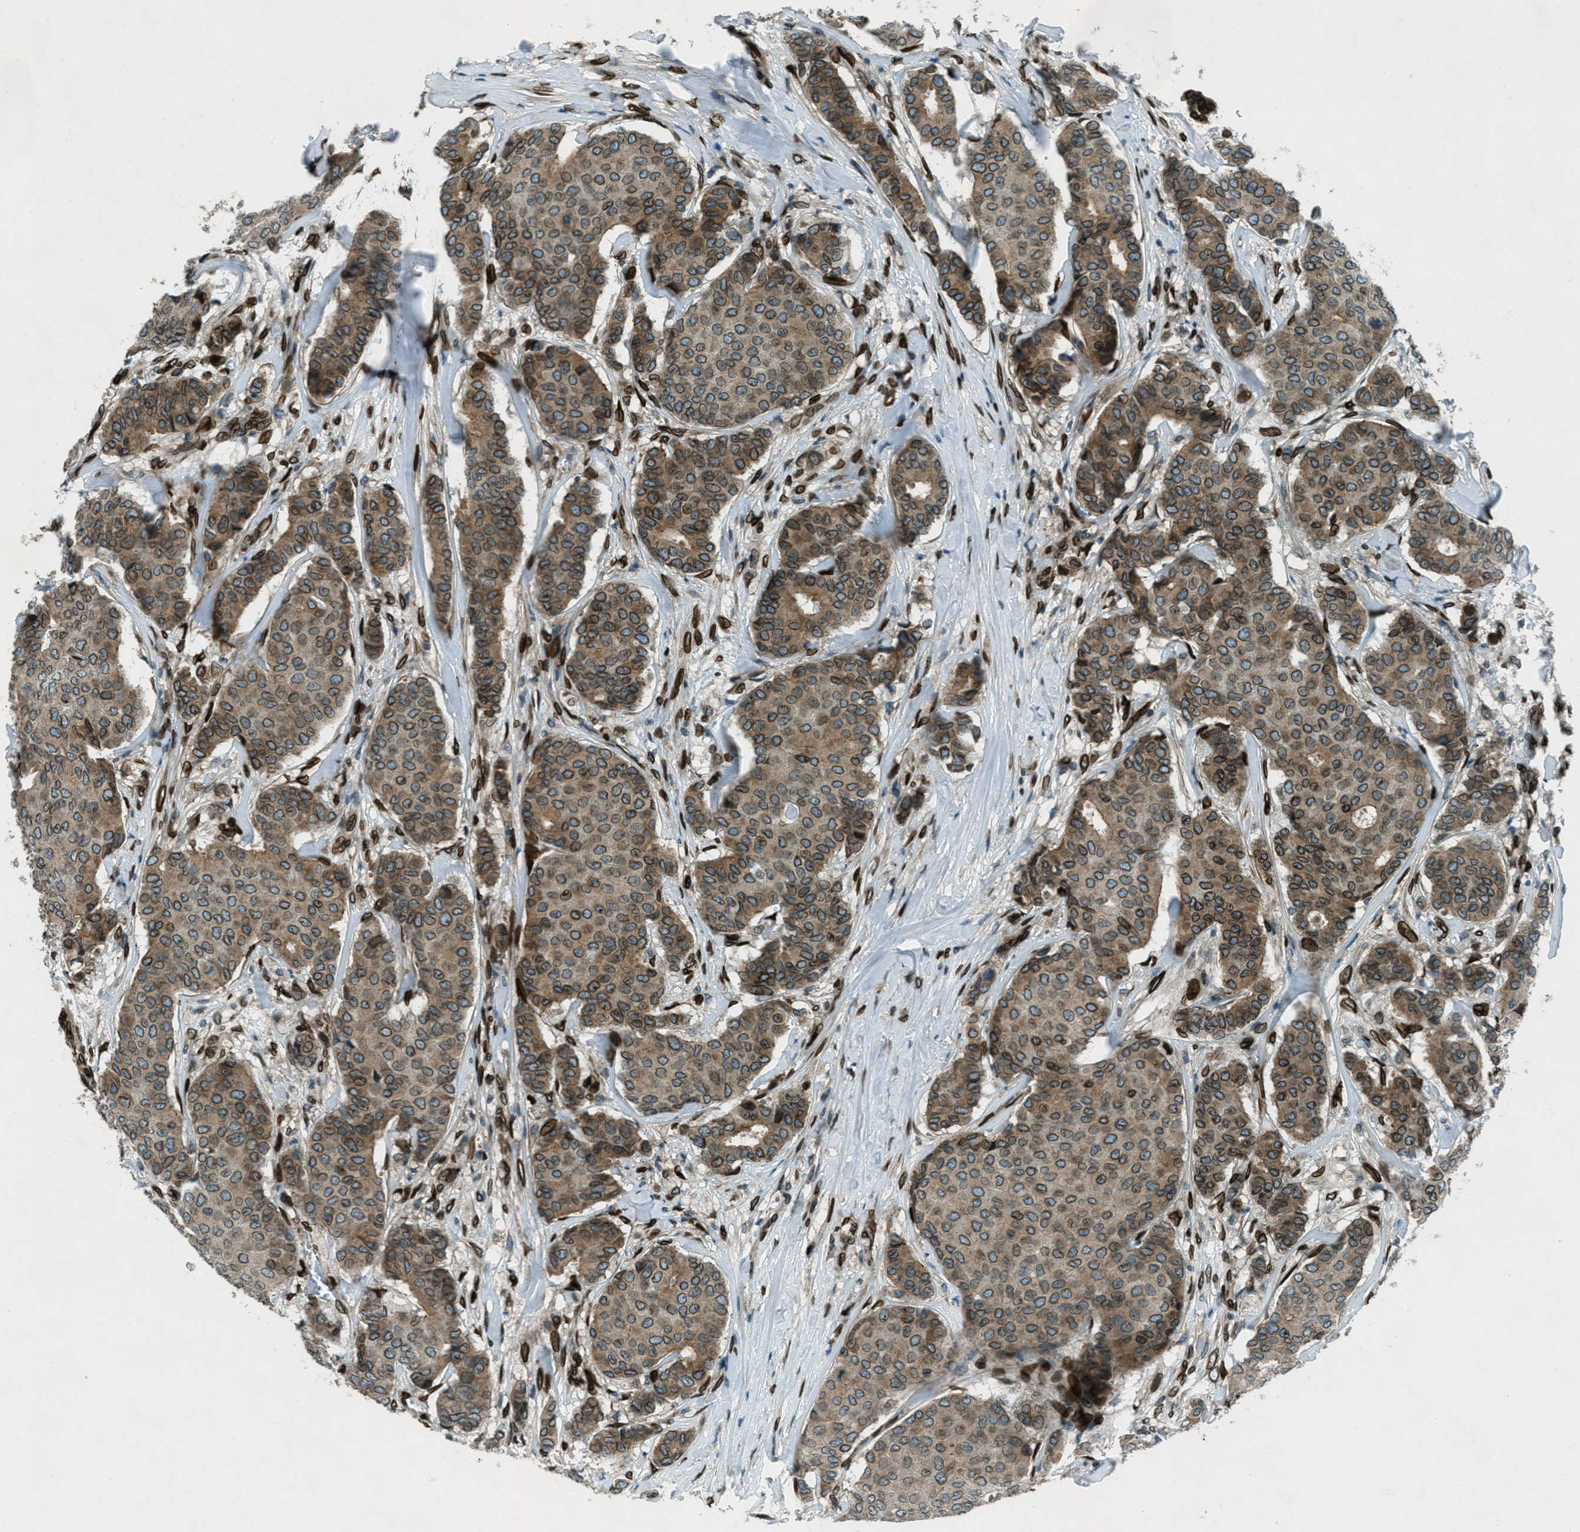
{"staining": {"intensity": "moderate", "quantity": ">75%", "location": "cytoplasmic/membranous,nuclear"}, "tissue": "breast cancer", "cell_type": "Tumor cells", "image_type": "cancer", "snomed": [{"axis": "morphology", "description": "Duct carcinoma"}, {"axis": "topography", "description": "Breast"}], "caption": "Protein staining of breast infiltrating ductal carcinoma tissue shows moderate cytoplasmic/membranous and nuclear expression in approximately >75% of tumor cells.", "gene": "LEMD2", "patient": {"sex": "female", "age": 75}}